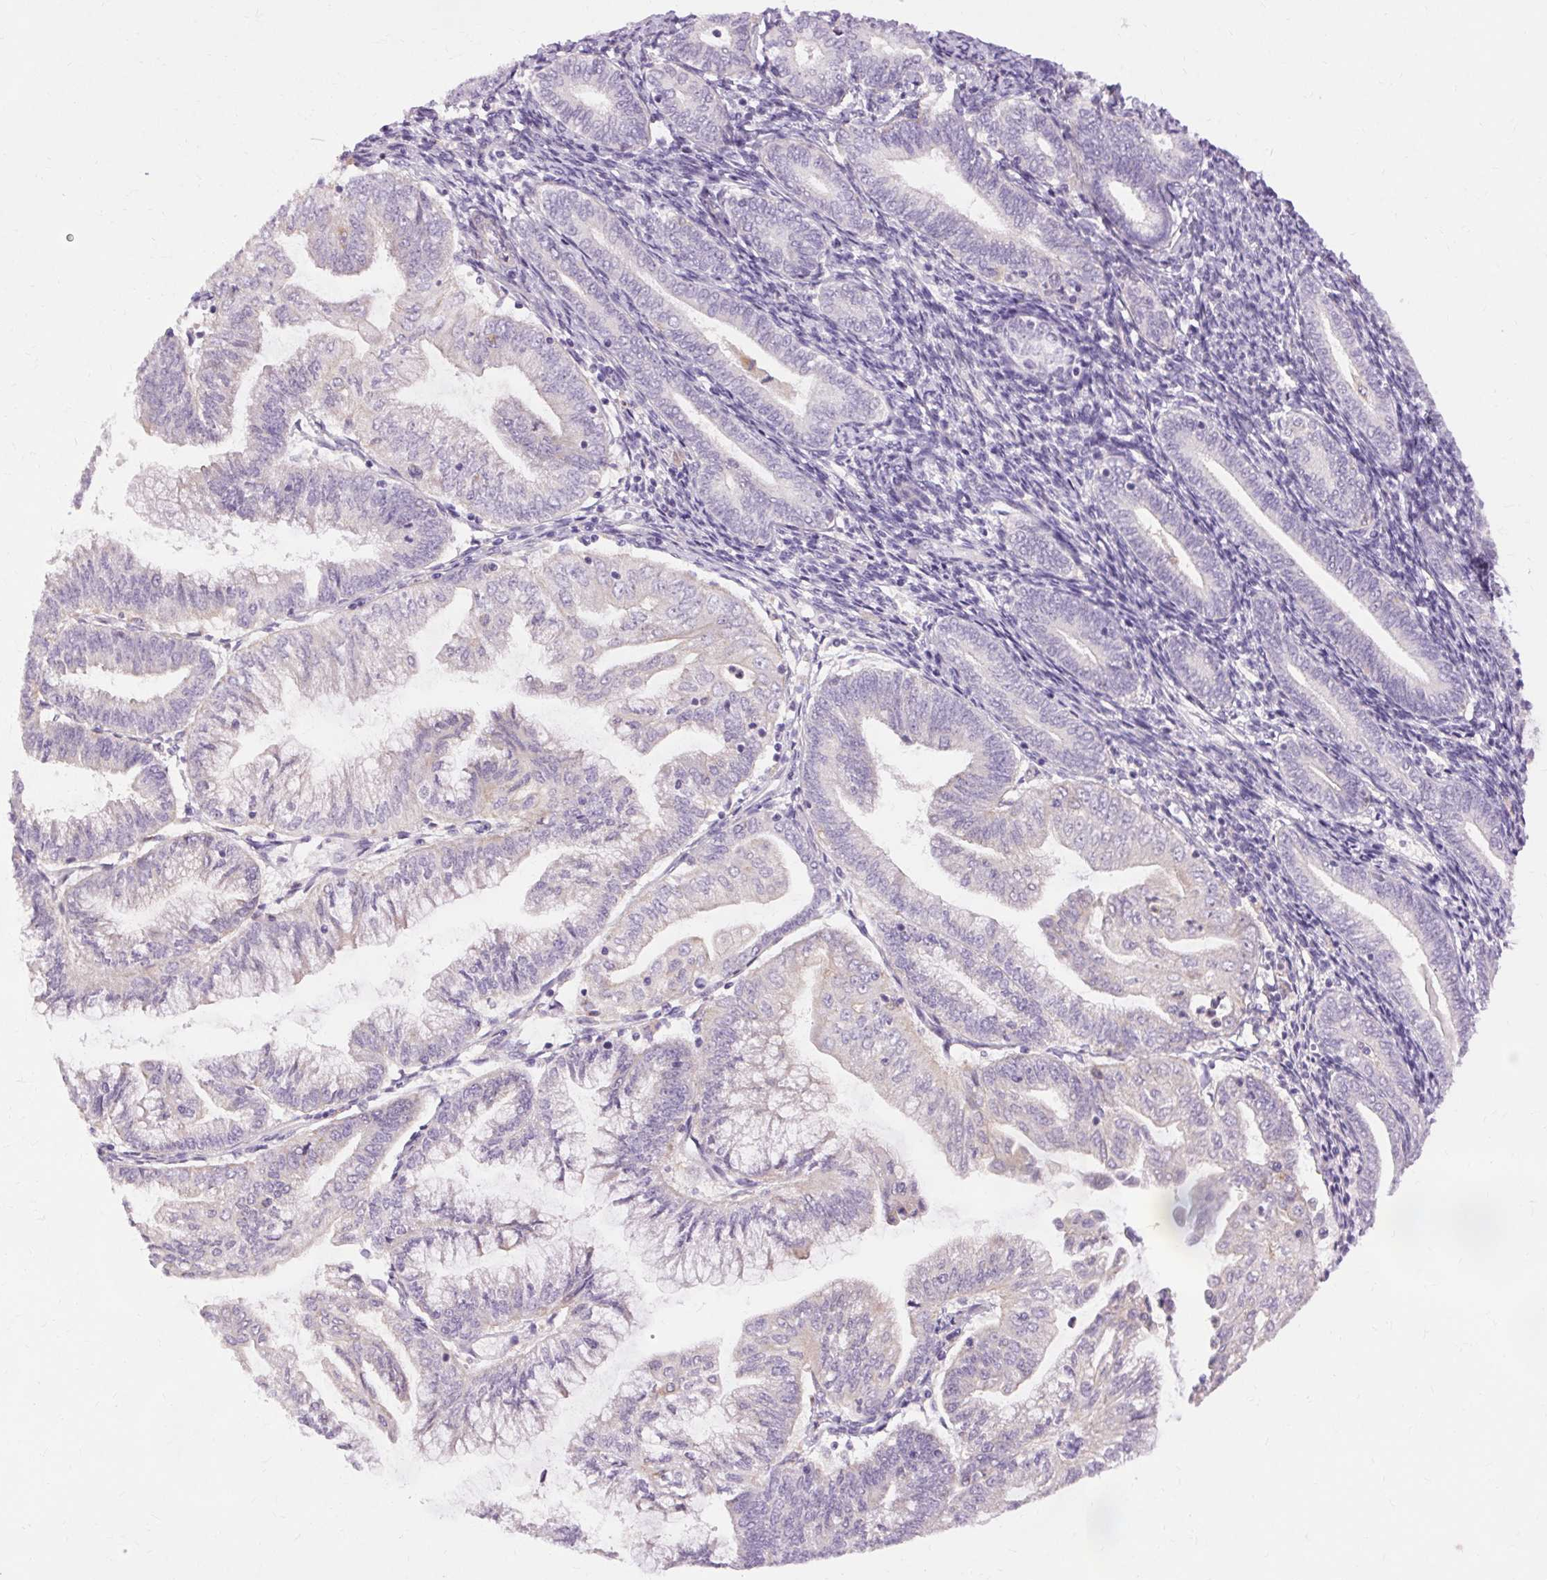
{"staining": {"intensity": "negative", "quantity": "none", "location": "none"}, "tissue": "endometrial cancer", "cell_type": "Tumor cells", "image_type": "cancer", "snomed": [{"axis": "morphology", "description": "Adenocarcinoma, NOS"}, {"axis": "topography", "description": "Endometrium"}], "caption": "Immunohistochemistry micrograph of human adenocarcinoma (endometrial) stained for a protein (brown), which demonstrates no staining in tumor cells. (Stains: DAB (3,3'-diaminobenzidine) IHC with hematoxylin counter stain, Microscopy: brightfield microscopy at high magnification).", "gene": "TM6SF1", "patient": {"sex": "female", "age": 55}}